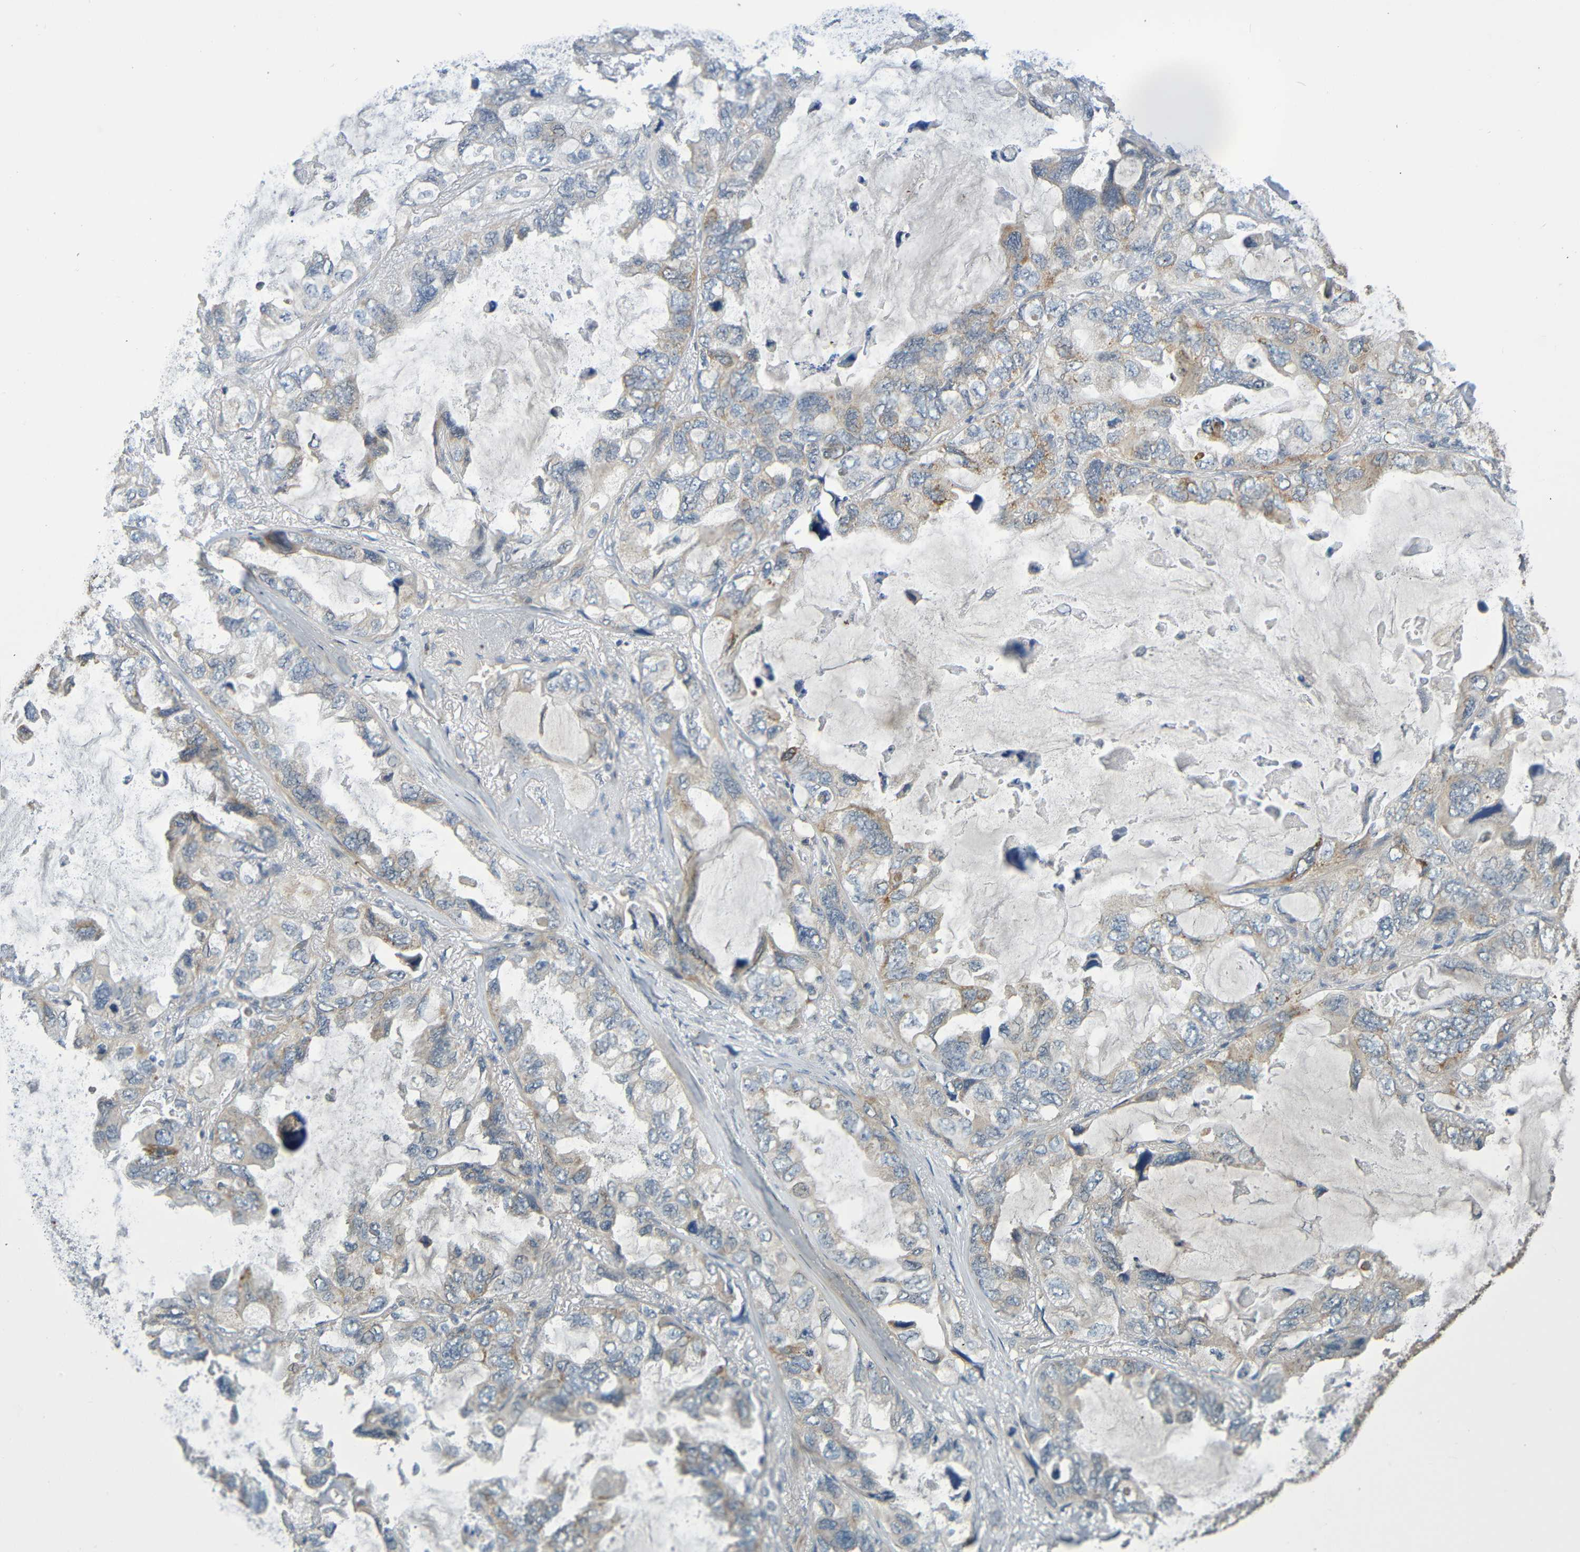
{"staining": {"intensity": "moderate", "quantity": "25%-75%", "location": "cytoplasmic/membranous"}, "tissue": "lung cancer", "cell_type": "Tumor cells", "image_type": "cancer", "snomed": [{"axis": "morphology", "description": "Squamous cell carcinoma, NOS"}, {"axis": "topography", "description": "Lung"}], "caption": "Protein expression analysis of squamous cell carcinoma (lung) reveals moderate cytoplasmic/membranous expression in about 25%-75% of tumor cells. (DAB (3,3'-diaminobenzidine) = brown stain, brightfield microscopy at high magnification).", "gene": "CYP4F2", "patient": {"sex": "female", "age": 73}}